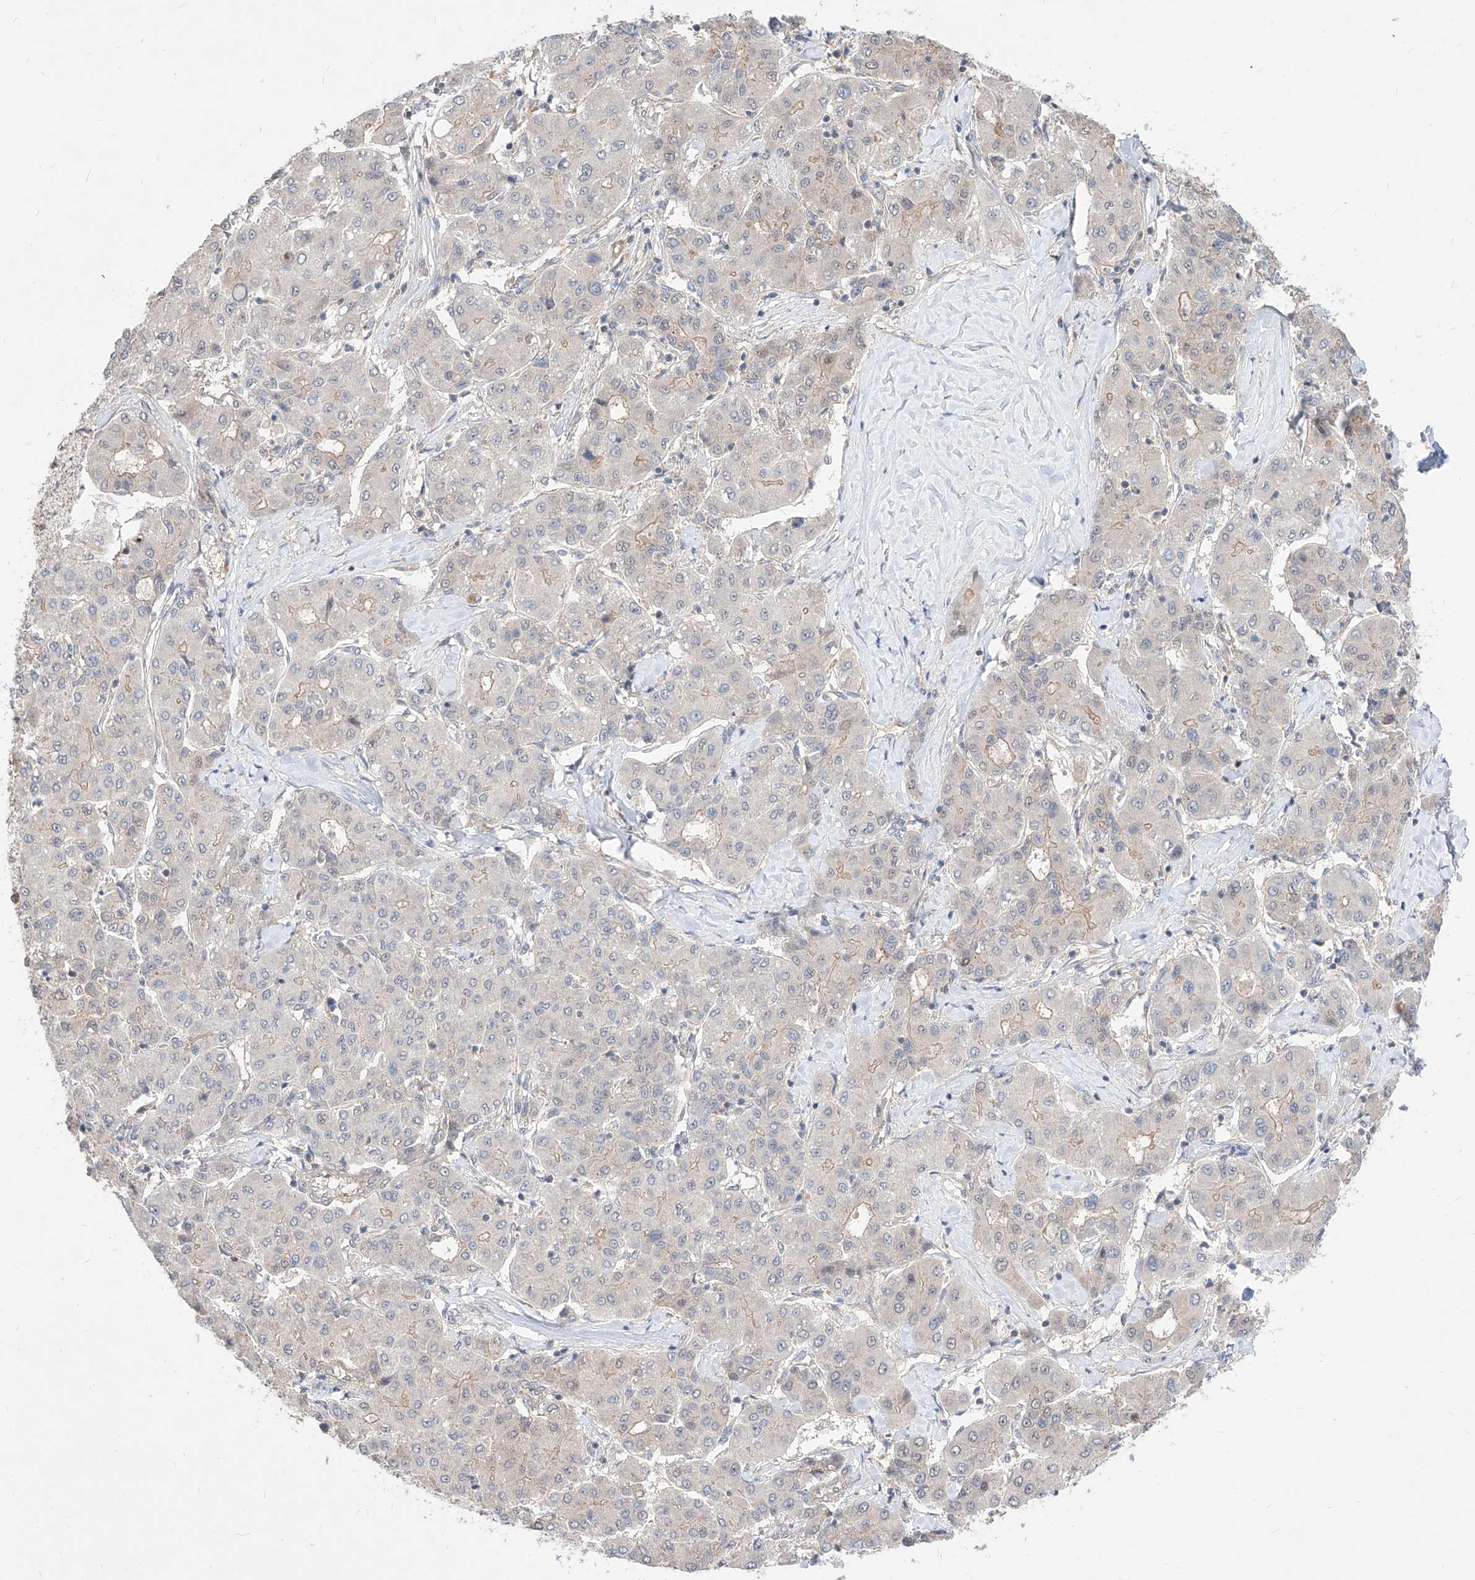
{"staining": {"intensity": "negative", "quantity": "none", "location": "none"}, "tissue": "liver cancer", "cell_type": "Tumor cells", "image_type": "cancer", "snomed": [{"axis": "morphology", "description": "Carcinoma, Hepatocellular, NOS"}, {"axis": "topography", "description": "Liver"}], "caption": "The photomicrograph shows no significant staining in tumor cells of liver cancer. (DAB (3,3'-diaminobenzidine) immunohistochemistry (IHC) visualized using brightfield microscopy, high magnification).", "gene": "TSNAX", "patient": {"sex": "male", "age": 65}}